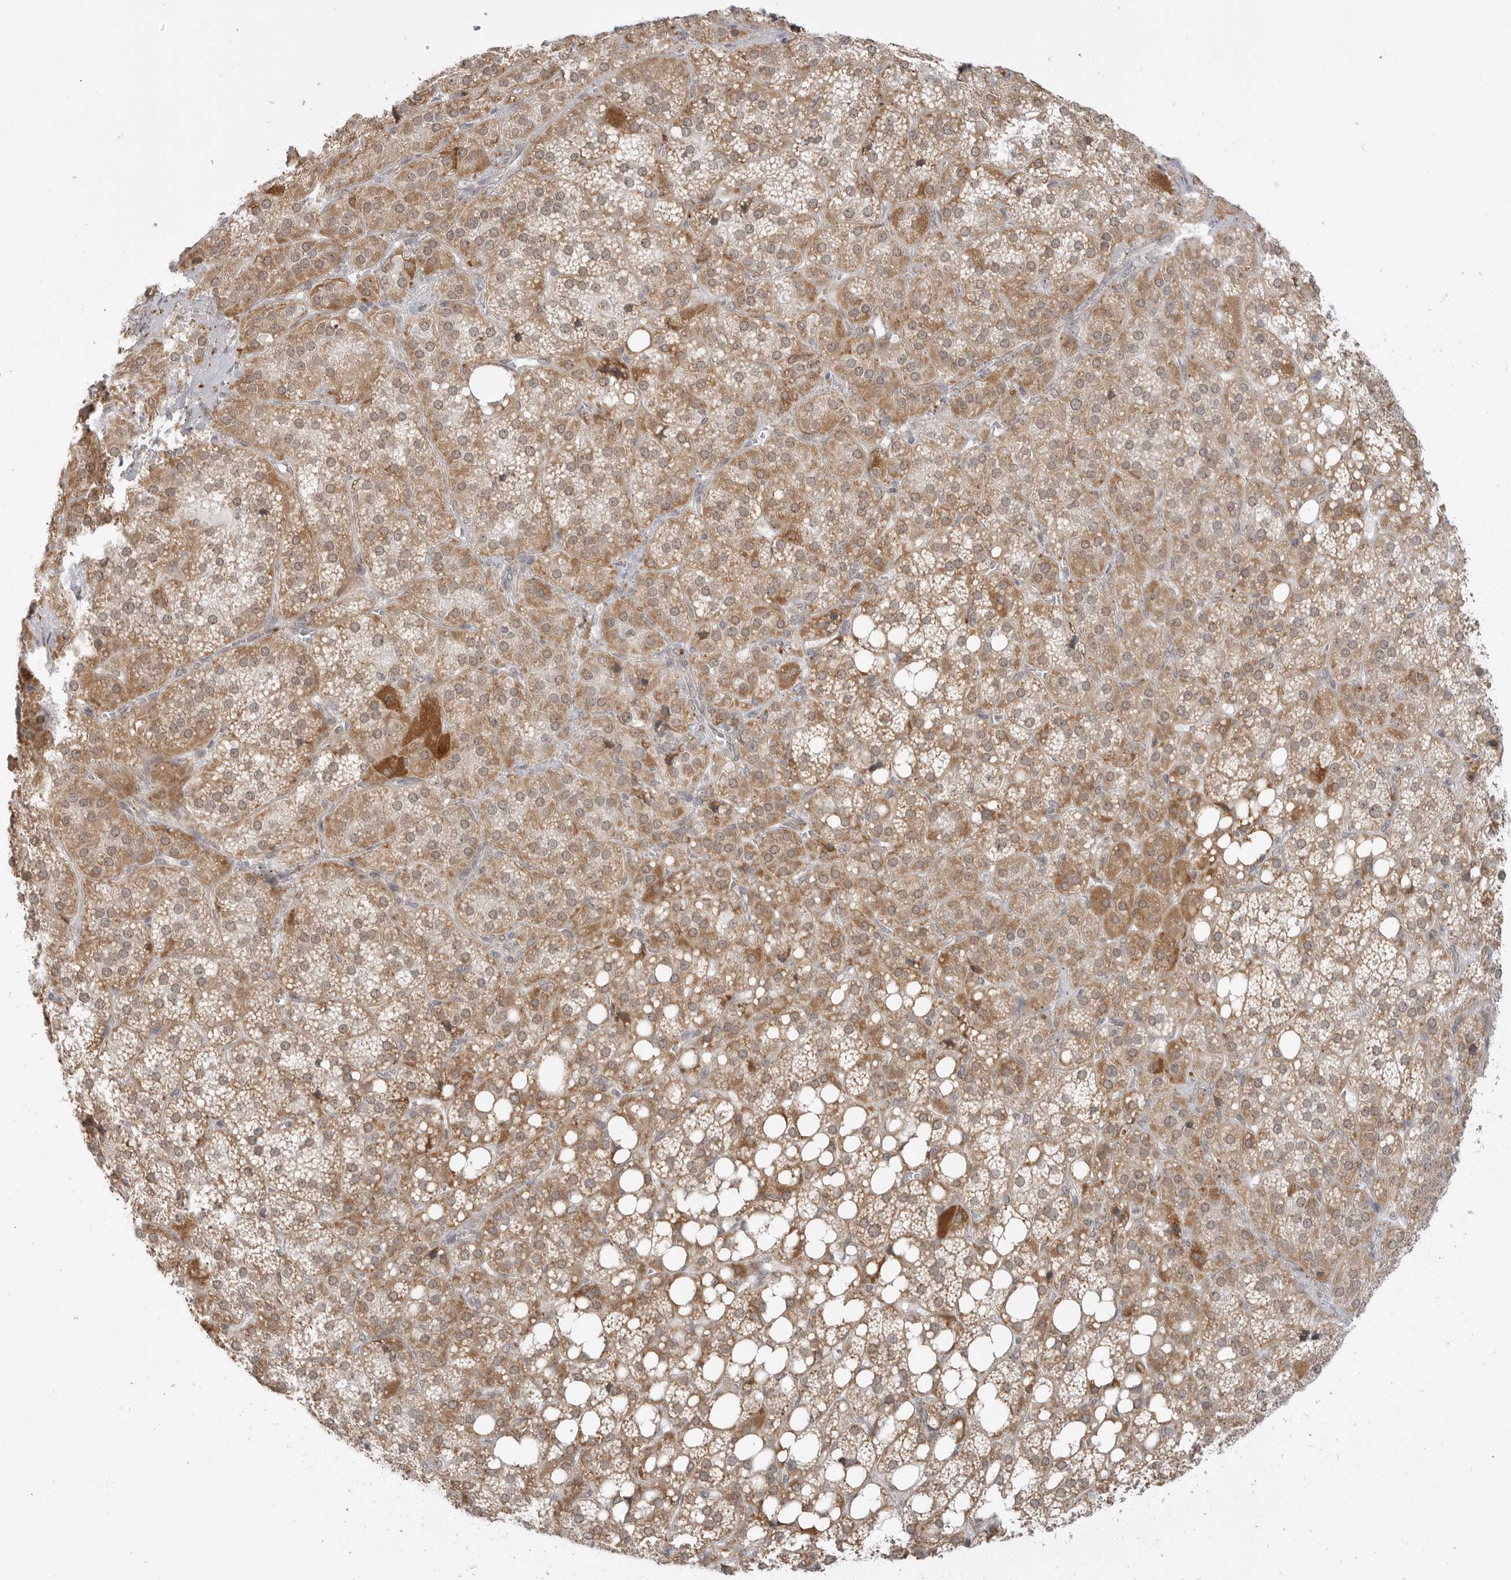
{"staining": {"intensity": "moderate", "quantity": ">75%", "location": "cytoplasmic/membranous"}, "tissue": "adrenal gland", "cell_type": "Glandular cells", "image_type": "normal", "snomed": [{"axis": "morphology", "description": "Normal tissue, NOS"}, {"axis": "topography", "description": "Adrenal gland"}], "caption": "Immunohistochemistry (IHC) image of unremarkable adrenal gland: adrenal gland stained using immunohistochemistry (IHC) reveals medium levels of moderate protein expression localized specifically in the cytoplasmic/membranous of glandular cells, appearing as a cytoplasmic/membranous brown color.", "gene": "KALRN", "patient": {"sex": "female", "age": 59}}